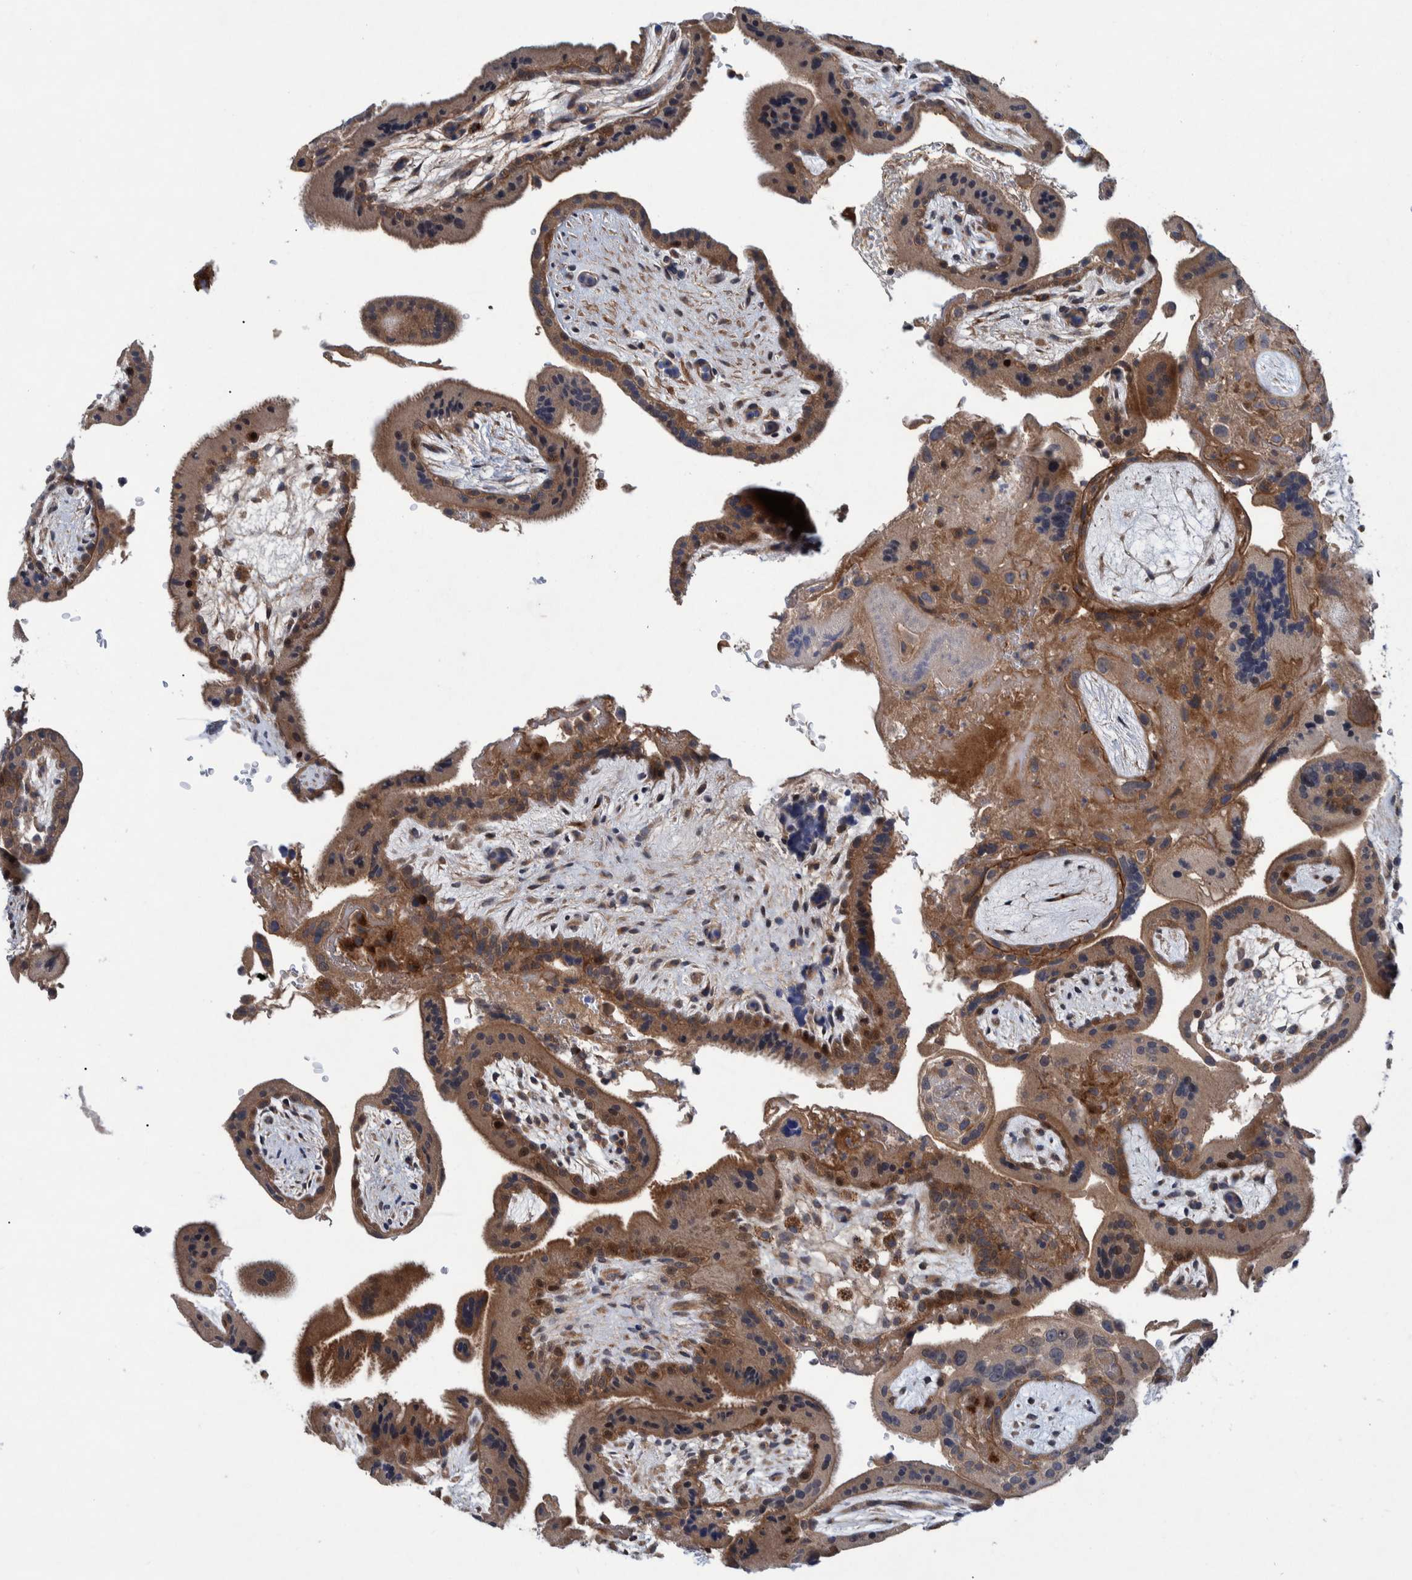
{"staining": {"intensity": "moderate", "quantity": ">75%", "location": "cytoplasmic/membranous"}, "tissue": "placenta", "cell_type": "Decidual cells", "image_type": "normal", "snomed": [{"axis": "morphology", "description": "Normal tissue, NOS"}, {"axis": "topography", "description": "Placenta"}], "caption": "Placenta stained with IHC shows moderate cytoplasmic/membranous expression in about >75% of decidual cells.", "gene": "ITIH3", "patient": {"sex": "female", "age": 35}}